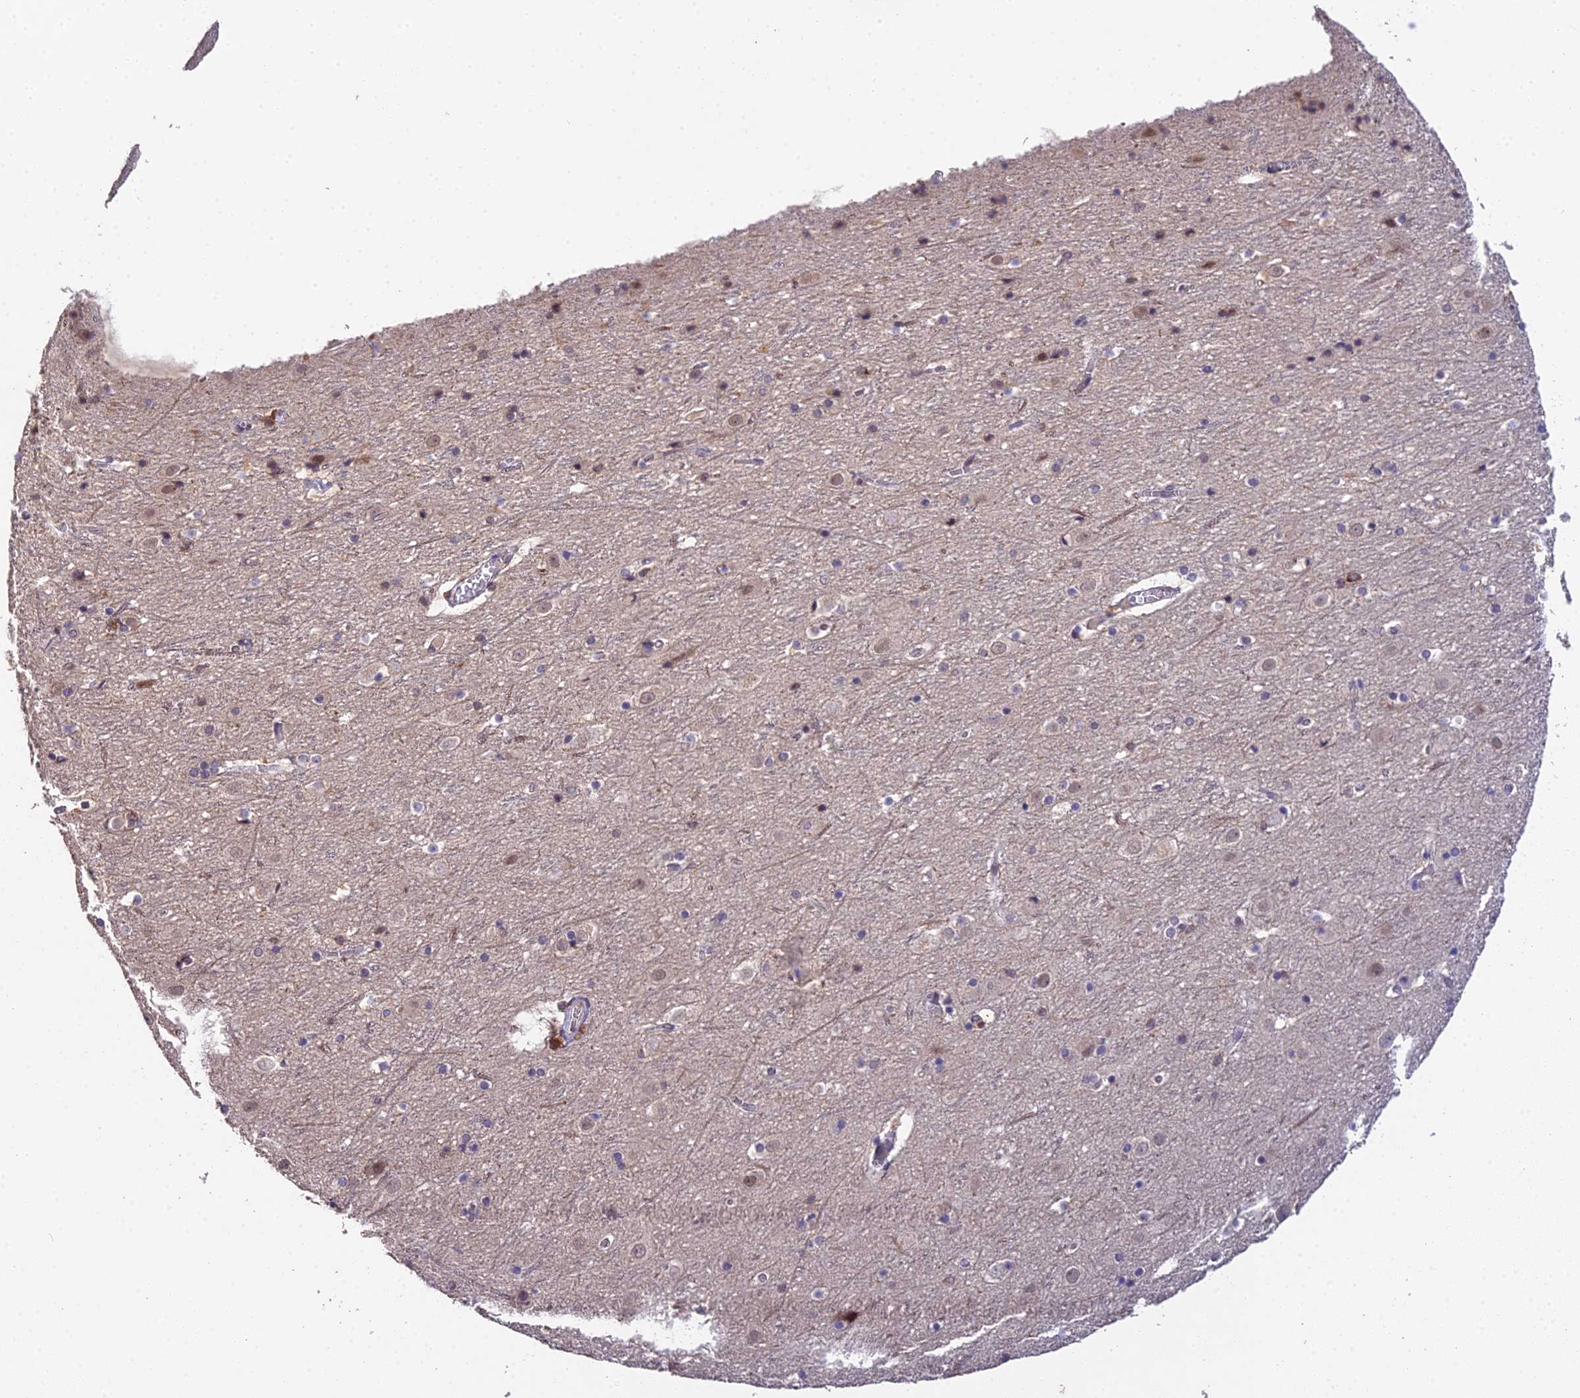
{"staining": {"intensity": "weak", "quantity": ">75%", "location": "cytoplasmic/membranous"}, "tissue": "cerebral cortex", "cell_type": "Endothelial cells", "image_type": "normal", "snomed": [{"axis": "morphology", "description": "Normal tissue, NOS"}, {"axis": "topography", "description": "Cerebral cortex"}], "caption": "DAB (3,3'-diaminobenzidine) immunohistochemical staining of normal cerebral cortex displays weak cytoplasmic/membranous protein expression in approximately >75% of endothelial cells.", "gene": "TPRX1", "patient": {"sex": "male", "age": 45}}